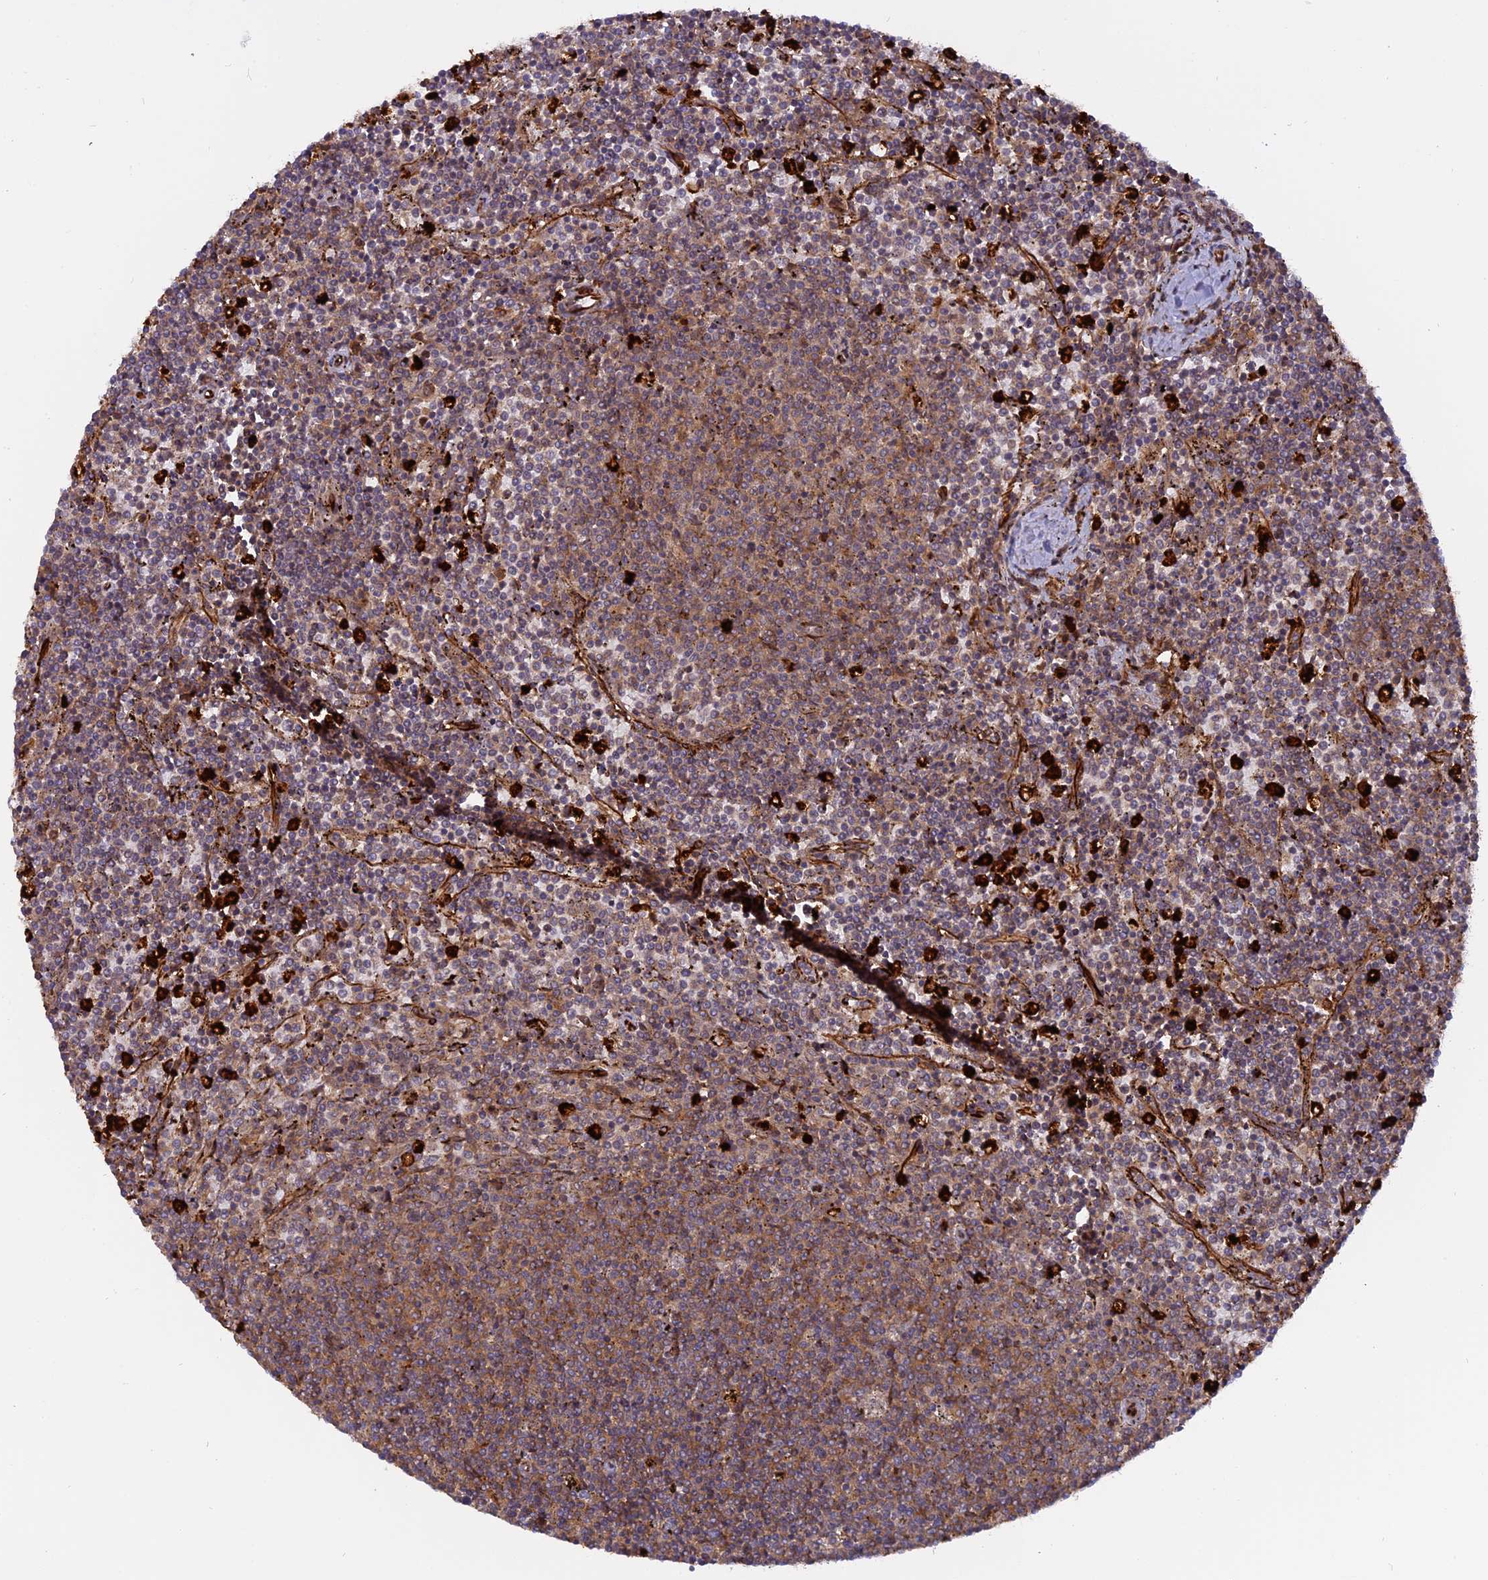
{"staining": {"intensity": "moderate", "quantity": ">75%", "location": "cytoplasmic/membranous"}, "tissue": "lymphoma", "cell_type": "Tumor cells", "image_type": "cancer", "snomed": [{"axis": "morphology", "description": "Malignant lymphoma, non-Hodgkin's type, Low grade"}, {"axis": "topography", "description": "Spleen"}], "caption": "Lymphoma was stained to show a protein in brown. There is medium levels of moderate cytoplasmic/membranous staining in about >75% of tumor cells. The staining was performed using DAB (3,3'-diaminobenzidine), with brown indicating positive protein expression. Nuclei are stained blue with hematoxylin.", "gene": "PHLDB3", "patient": {"sex": "female", "age": 50}}